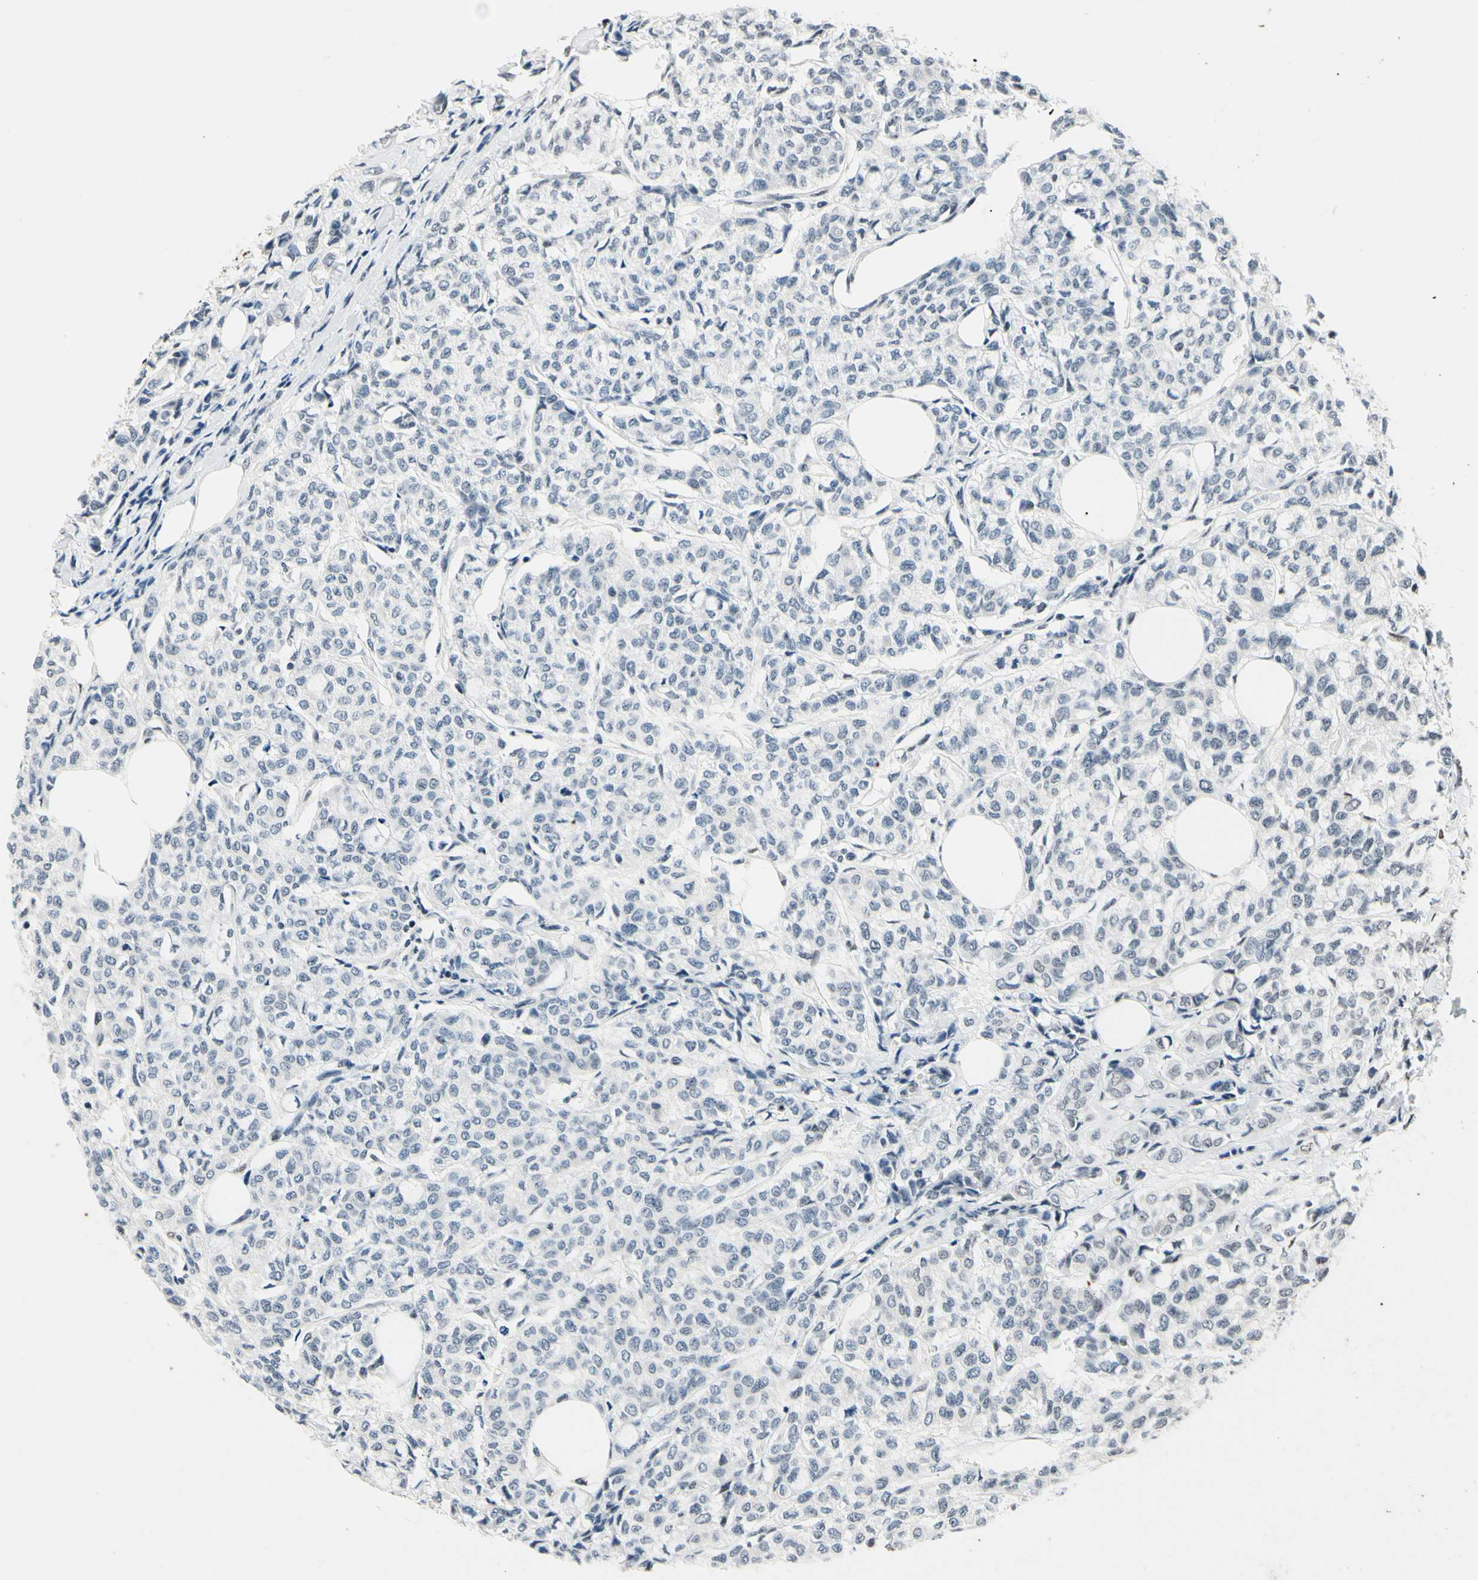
{"staining": {"intensity": "negative", "quantity": "none", "location": "none"}, "tissue": "breast cancer", "cell_type": "Tumor cells", "image_type": "cancer", "snomed": [{"axis": "morphology", "description": "Lobular carcinoma"}, {"axis": "topography", "description": "Breast"}], "caption": "Lobular carcinoma (breast) was stained to show a protein in brown. There is no significant staining in tumor cells.", "gene": "RECQL", "patient": {"sex": "female", "age": 60}}